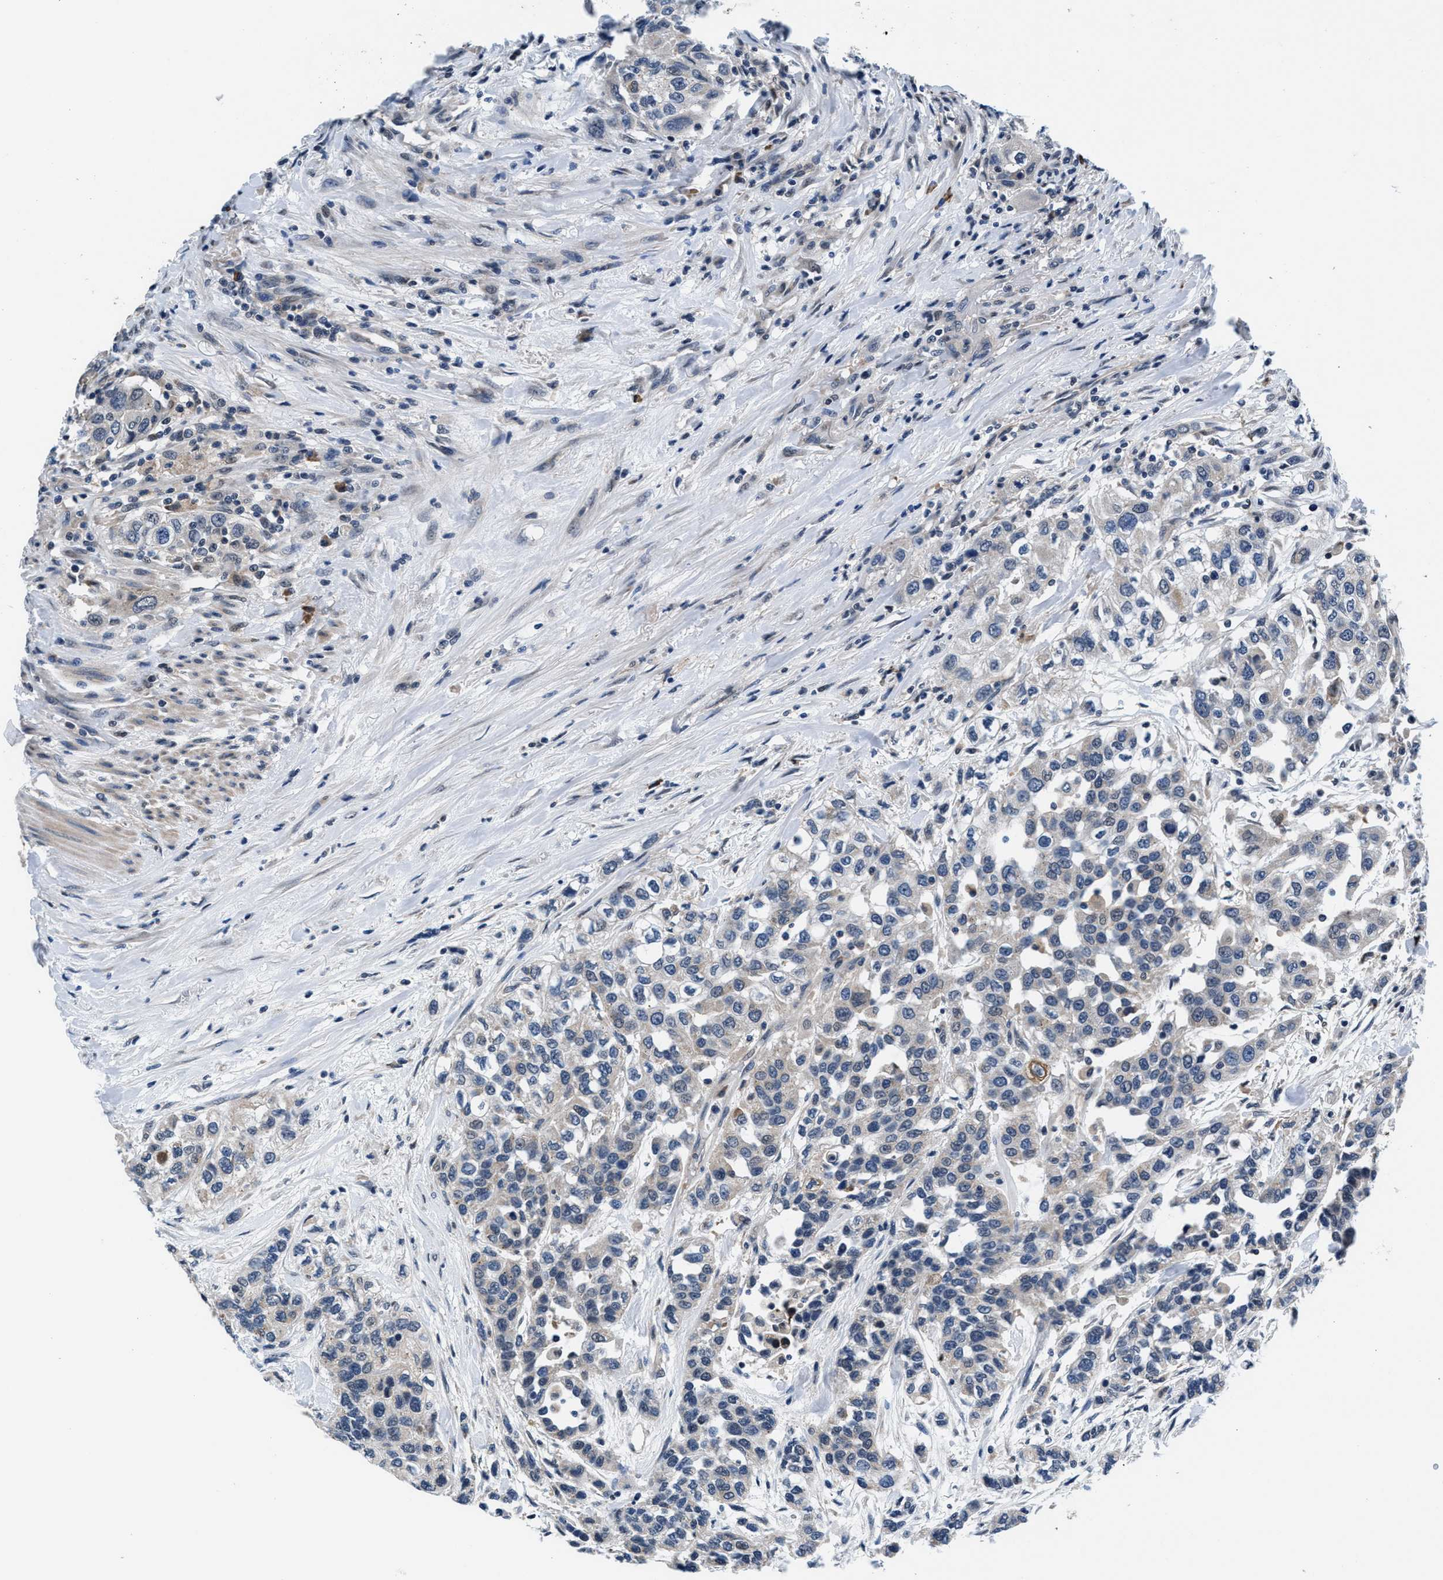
{"staining": {"intensity": "weak", "quantity": "<25%", "location": "cytoplasmic/membranous"}, "tissue": "urothelial cancer", "cell_type": "Tumor cells", "image_type": "cancer", "snomed": [{"axis": "morphology", "description": "Urothelial carcinoma, High grade"}, {"axis": "topography", "description": "Urinary bladder"}], "caption": "There is no significant positivity in tumor cells of urothelial carcinoma (high-grade).", "gene": "PRPSAP2", "patient": {"sex": "female", "age": 80}}